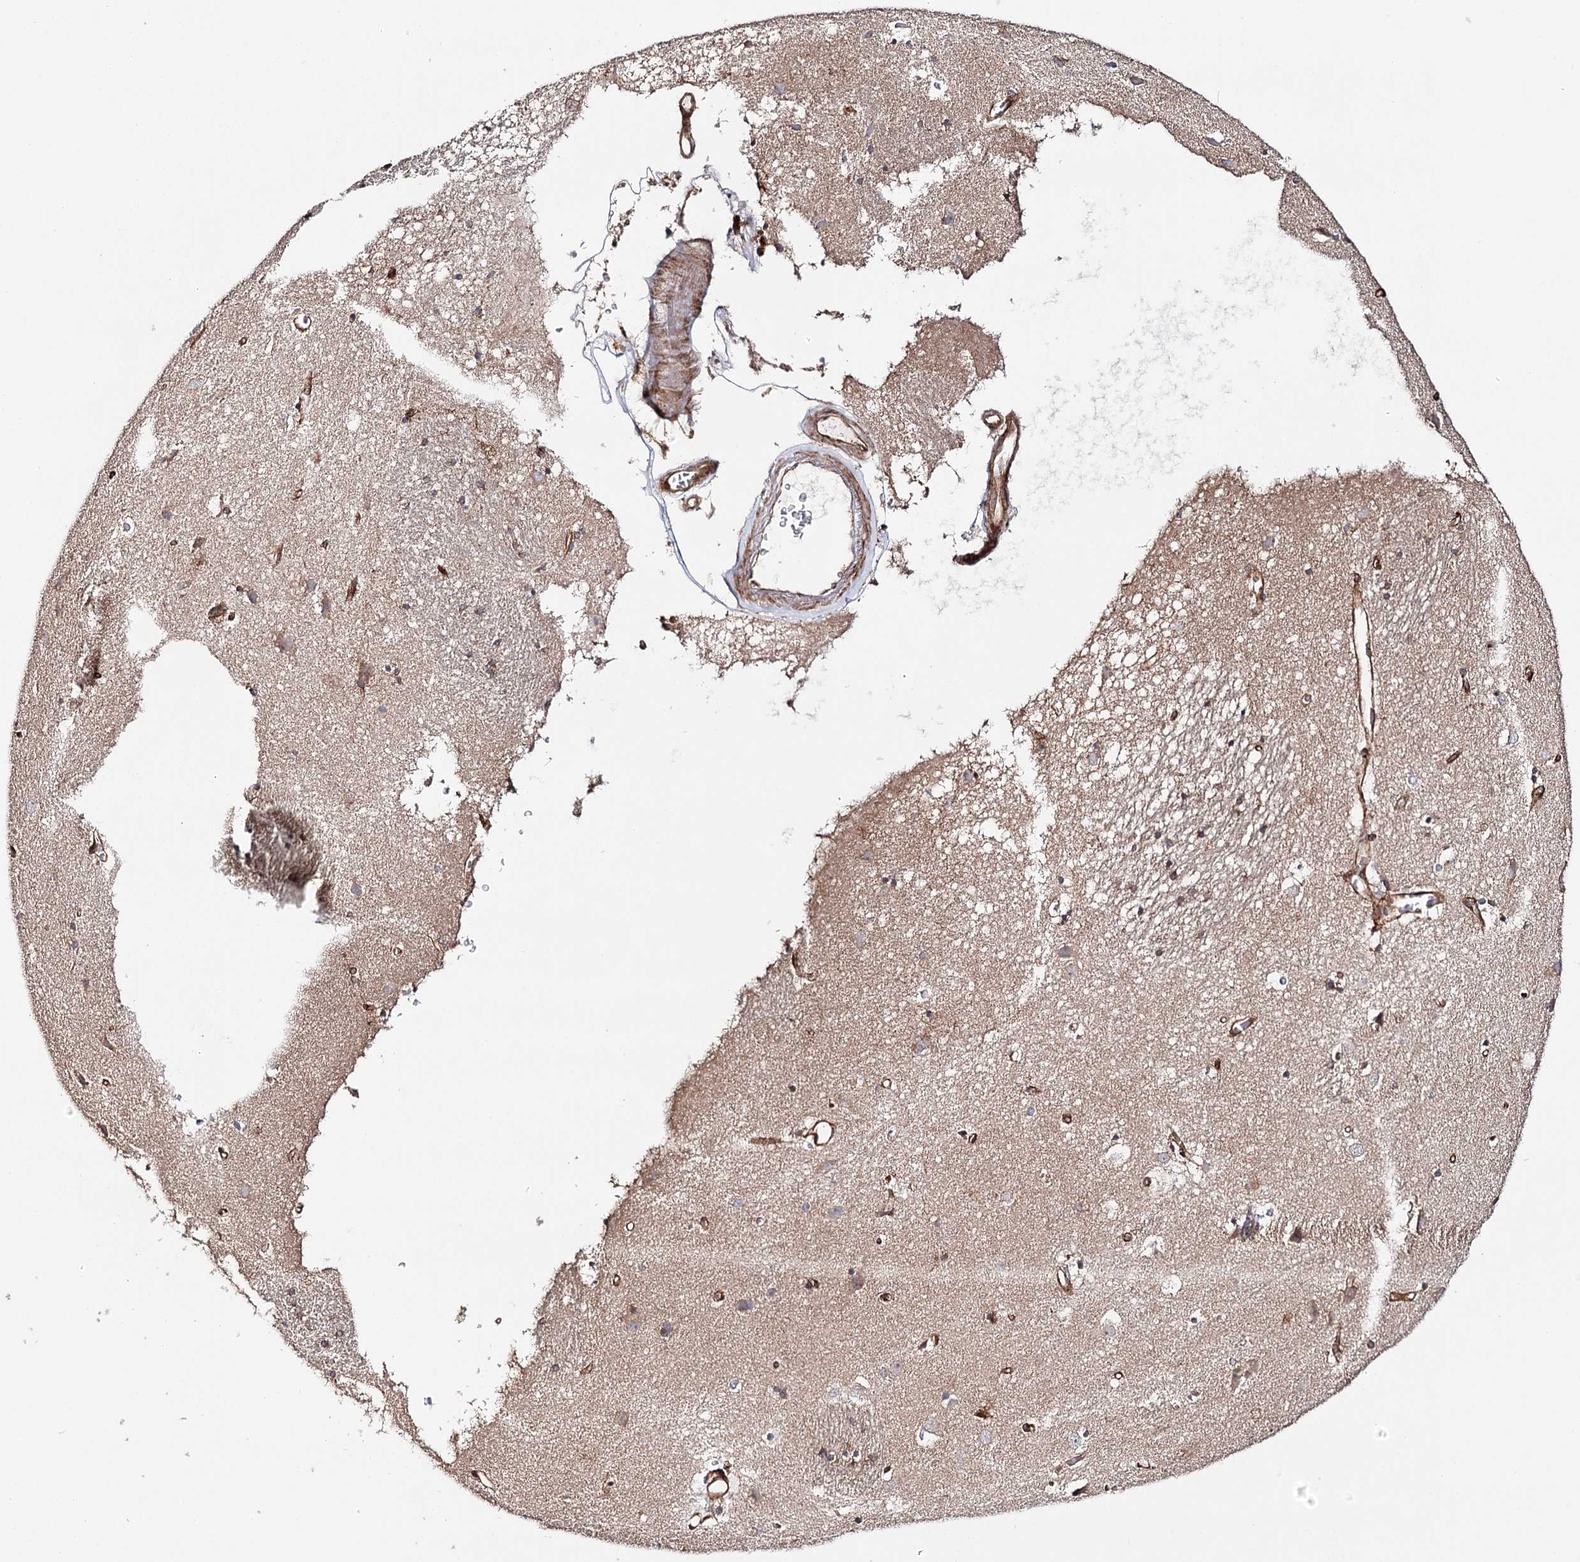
{"staining": {"intensity": "moderate", "quantity": "25%-75%", "location": "cytoplasmic/membranous"}, "tissue": "caudate", "cell_type": "Glial cells", "image_type": "normal", "snomed": [{"axis": "morphology", "description": "Normal tissue, NOS"}, {"axis": "topography", "description": "Lateral ventricle wall"}], "caption": "Moderate cytoplasmic/membranous protein staining is identified in approximately 25%-75% of glial cells in caudate.", "gene": "MKNK1", "patient": {"sex": "male", "age": 70}}